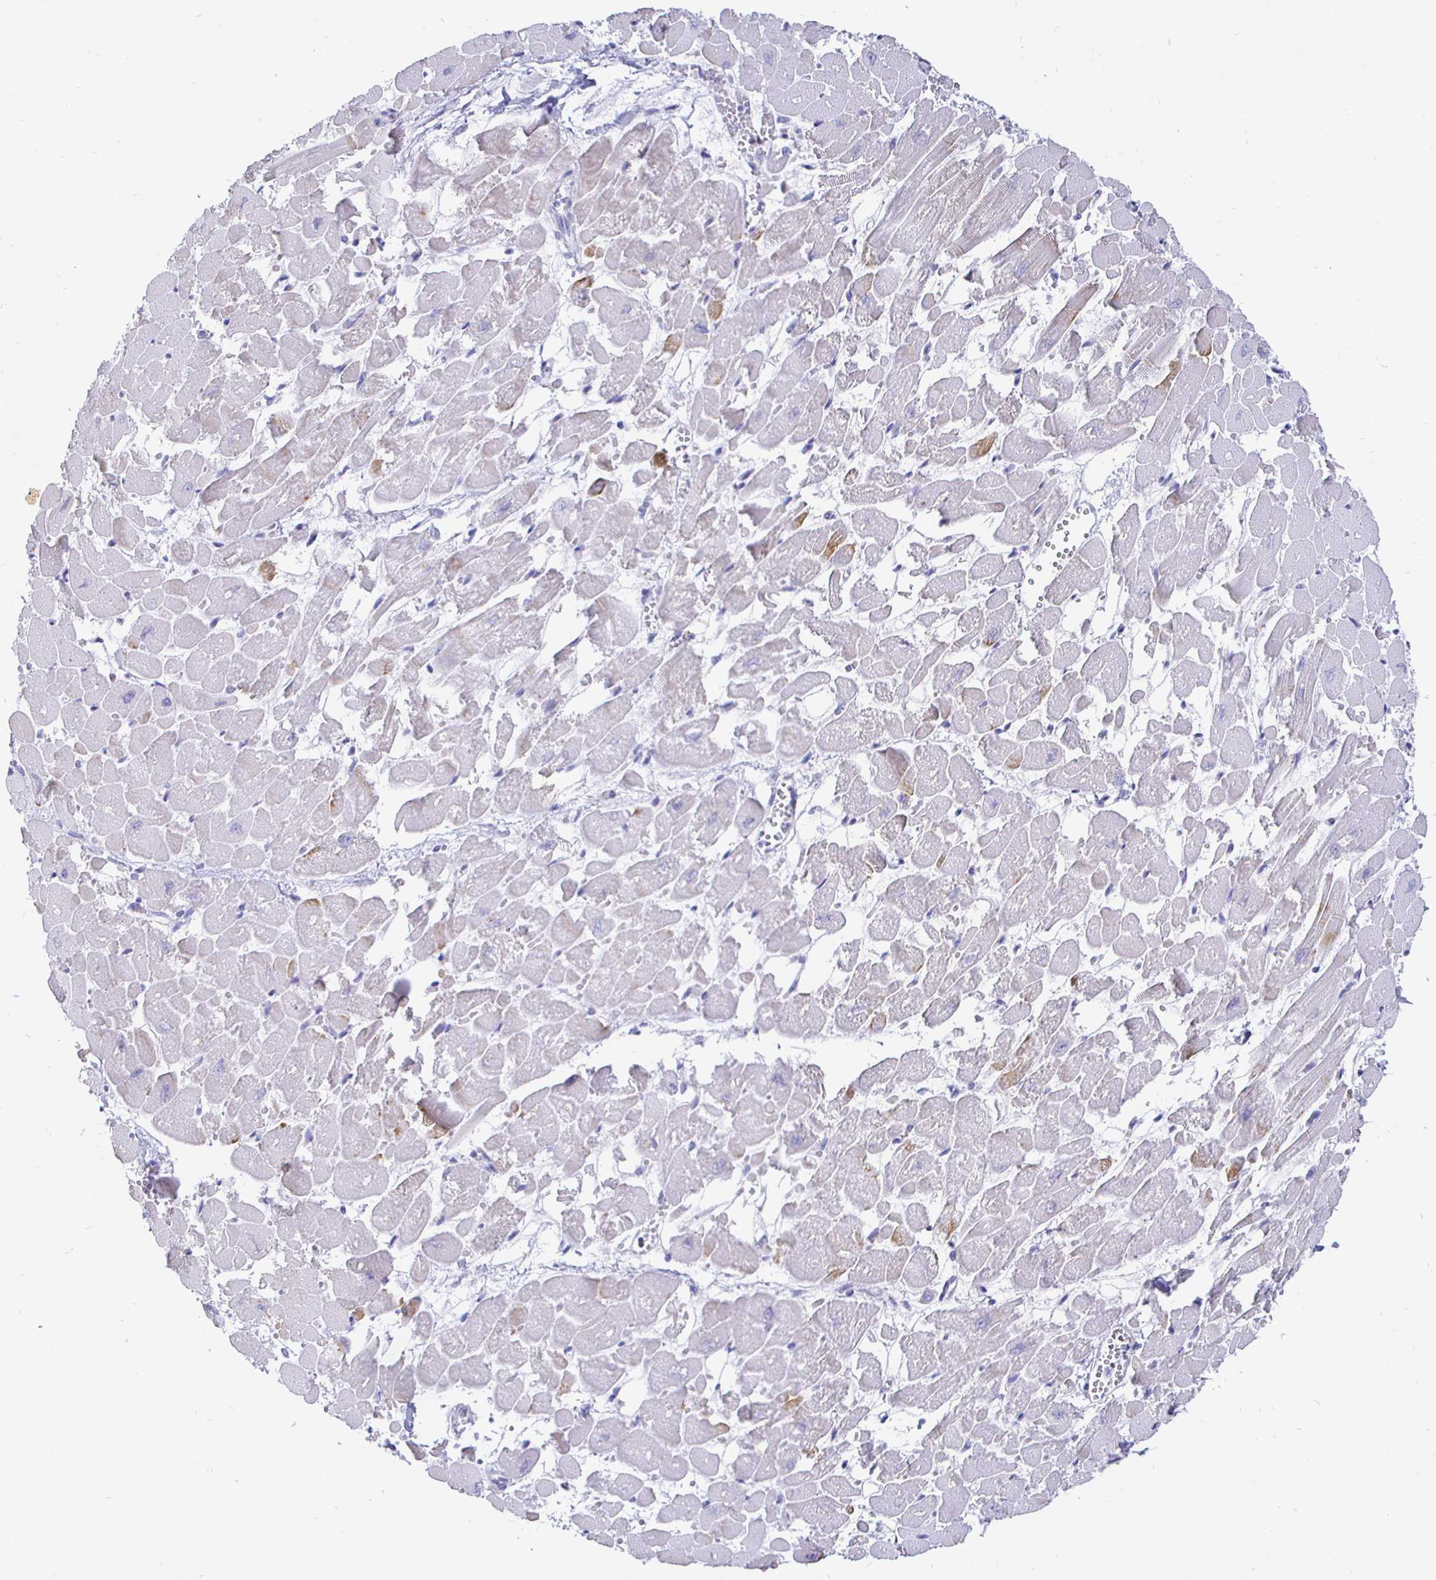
{"staining": {"intensity": "negative", "quantity": "none", "location": "none"}, "tissue": "heart muscle", "cell_type": "Cardiomyocytes", "image_type": "normal", "snomed": [{"axis": "morphology", "description": "Normal tissue, NOS"}, {"axis": "topography", "description": "Heart"}], "caption": "High power microscopy histopathology image of an IHC micrograph of unremarkable heart muscle, revealing no significant staining in cardiomyocytes.", "gene": "CR2", "patient": {"sex": "female", "age": 52}}